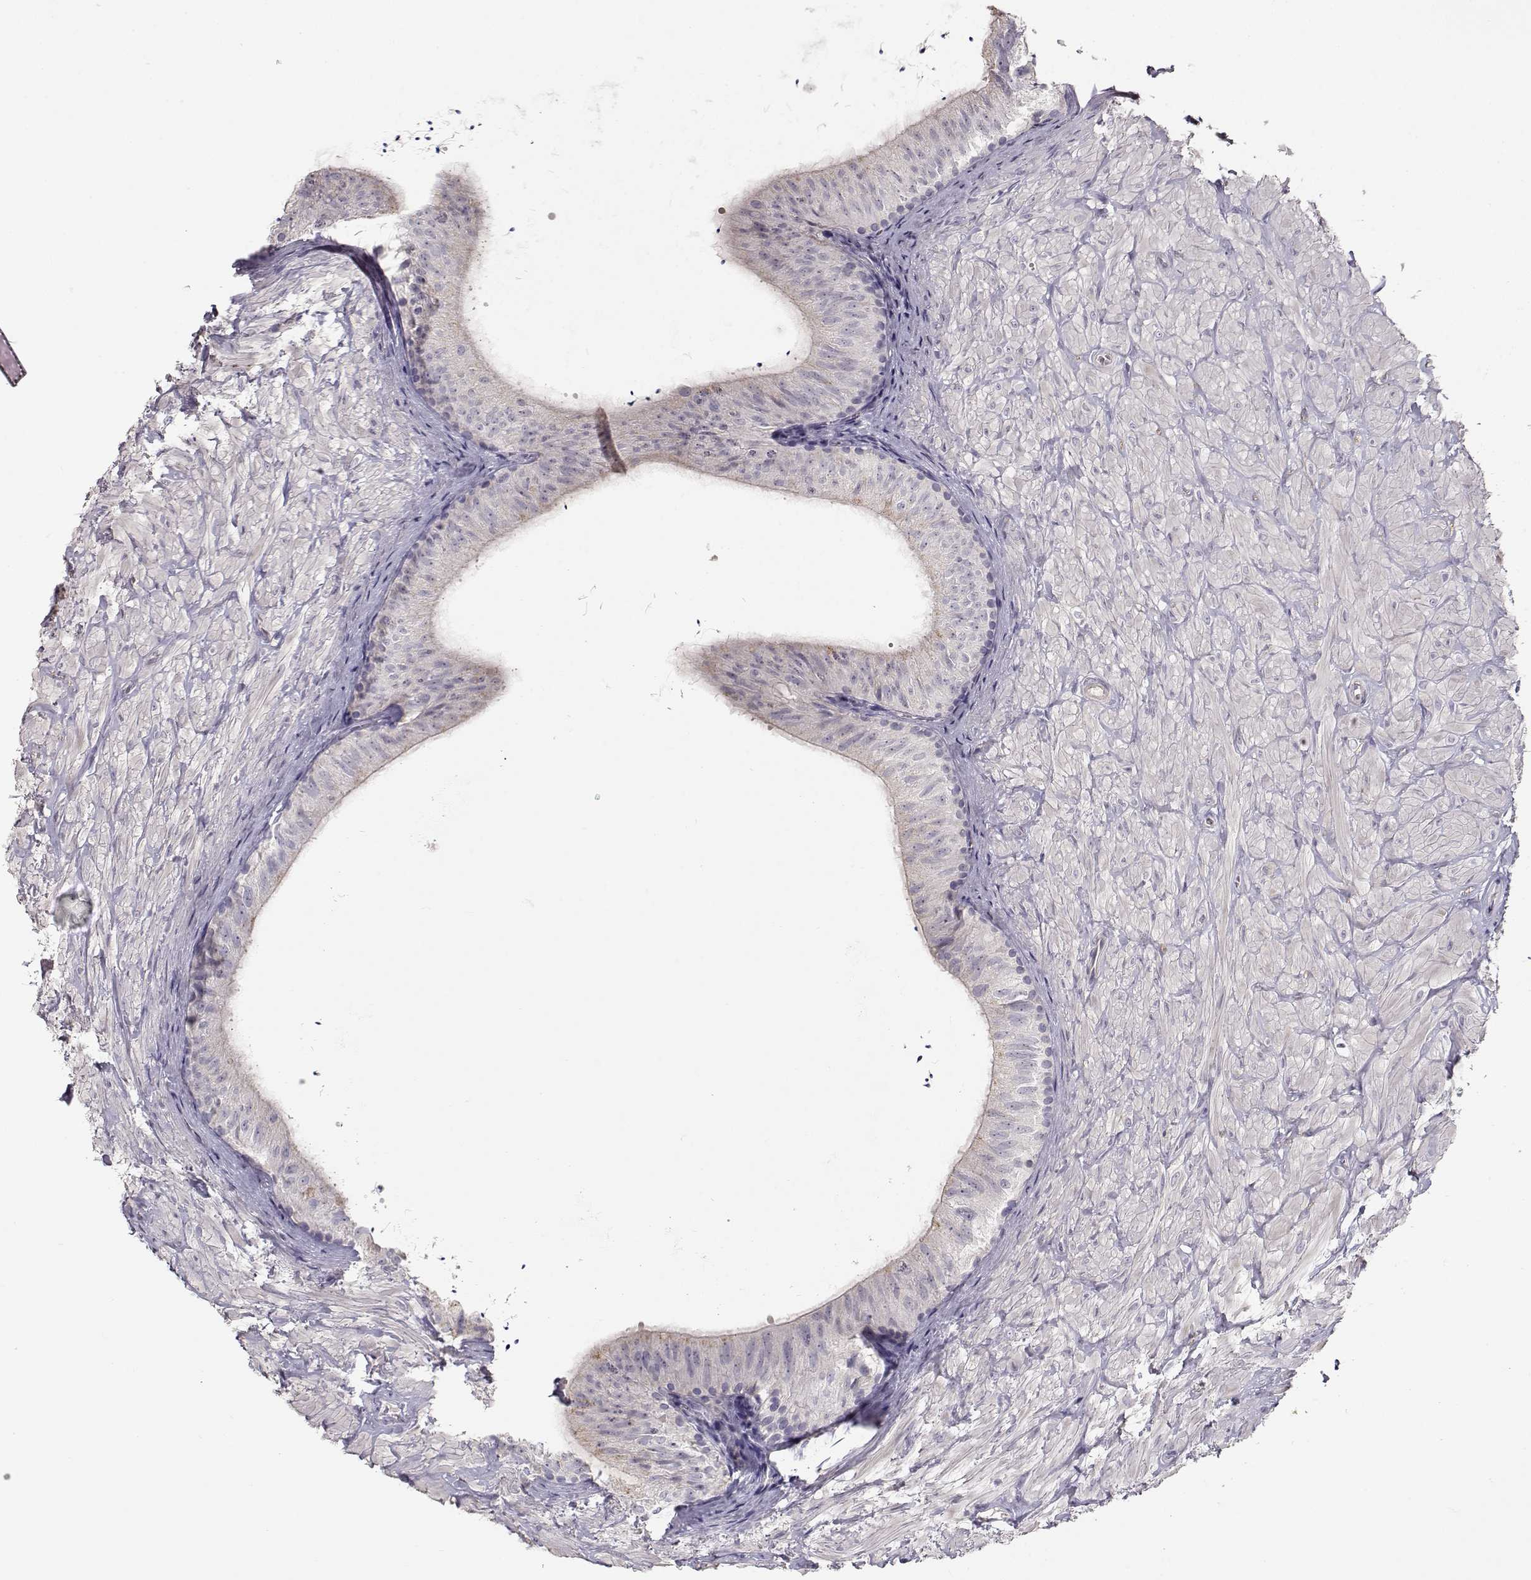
{"staining": {"intensity": "negative", "quantity": "none", "location": "none"}, "tissue": "epididymis", "cell_type": "Glandular cells", "image_type": "normal", "snomed": [{"axis": "morphology", "description": "Normal tissue, NOS"}, {"axis": "topography", "description": "Epididymis"}], "caption": "This photomicrograph is of normal epididymis stained with immunohistochemistry to label a protein in brown with the nuclei are counter-stained blue. There is no positivity in glandular cells.", "gene": "SLC18A1", "patient": {"sex": "male", "age": 32}}